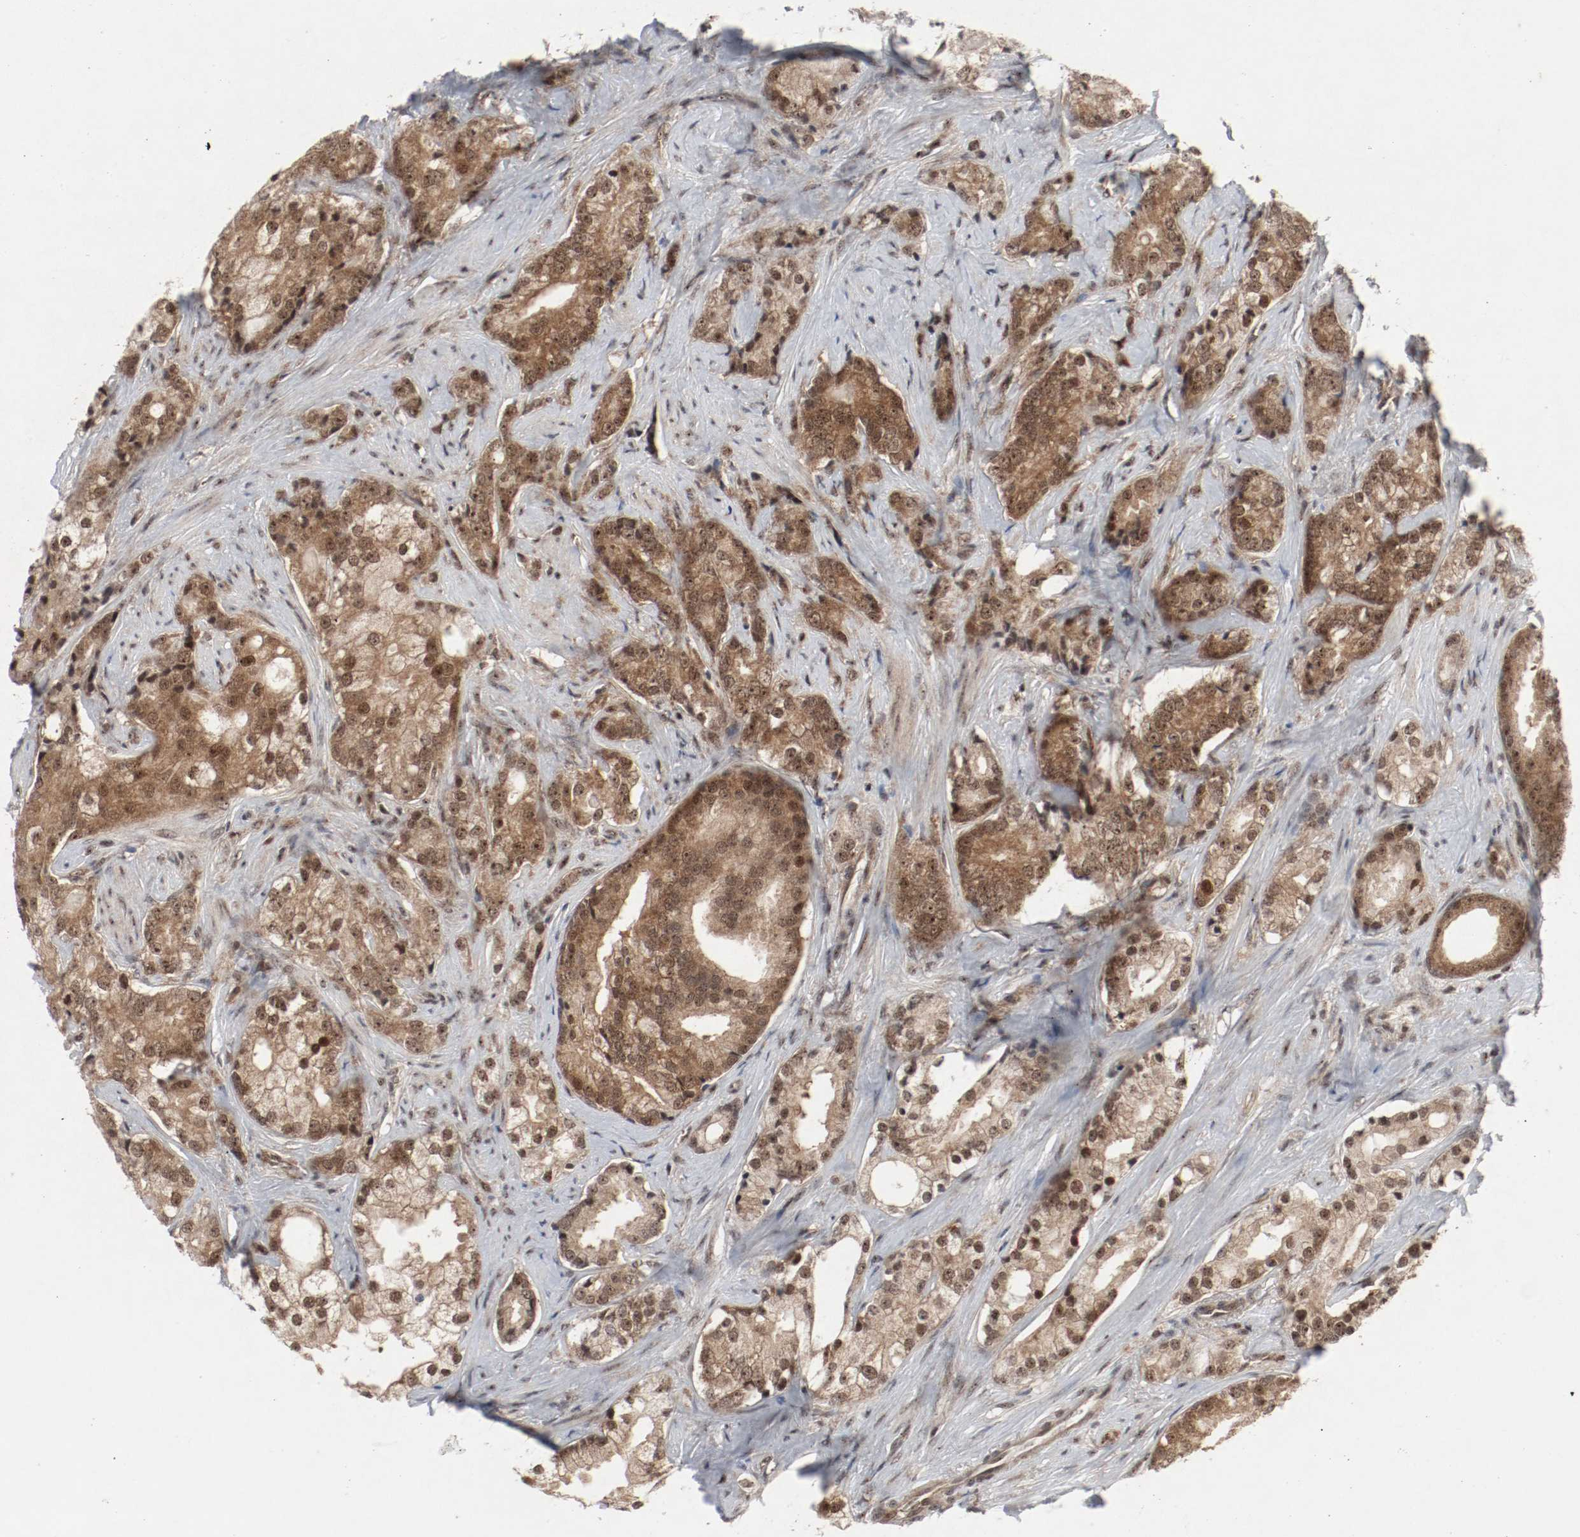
{"staining": {"intensity": "moderate", "quantity": ">75%", "location": "cytoplasmic/membranous,nuclear"}, "tissue": "prostate cancer", "cell_type": "Tumor cells", "image_type": "cancer", "snomed": [{"axis": "morphology", "description": "Adenocarcinoma, Low grade"}, {"axis": "topography", "description": "Prostate"}], "caption": "A micrograph of human low-grade adenocarcinoma (prostate) stained for a protein reveals moderate cytoplasmic/membranous and nuclear brown staining in tumor cells. The staining was performed using DAB, with brown indicating positive protein expression. Nuclei are stained blue with hematoxylin.", "gene": "CSNK2B", "patient": {"sex": "male", "age": 58}}